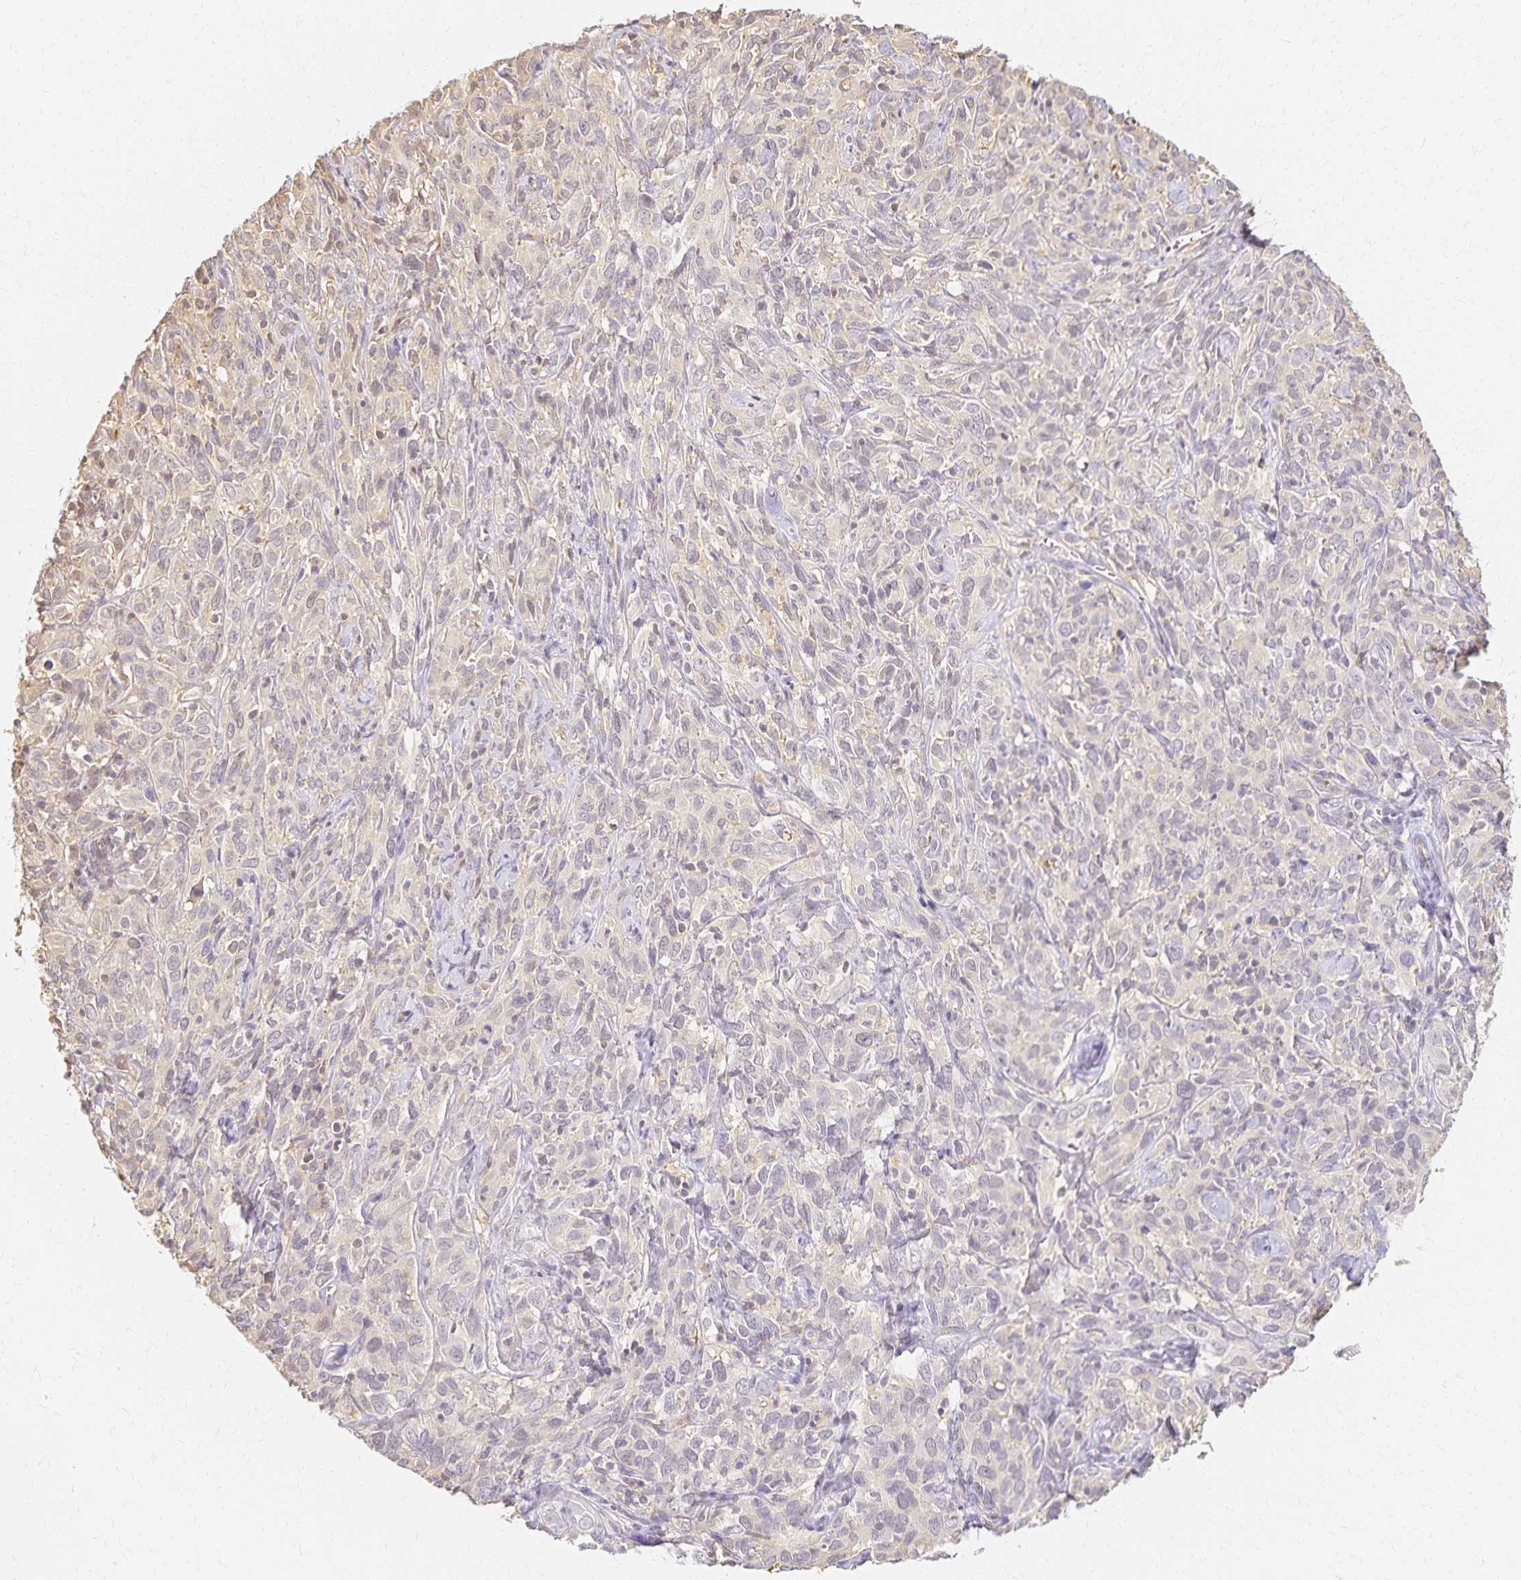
{"staining": {"intensity": "negative", "quantity": "none", "location": "none"}, "tissue": "cervical cancer", "cell_type": "Tumor cells", "image_type": "cancer", "snomed": [{"axis": "morphology", "description": "Normal tissue, NOS"}, {"axis": "morphology", "description": "Squamous cell carcinoma, NOS"}, {"axis": "topography", "description": "Cervix"}], "caption": "Tumor cells are negative for protein expression in human cervical squamous cell carcinoma.", "gene": "AZGP1", "patient": {"sex": "female", "age": 51}}